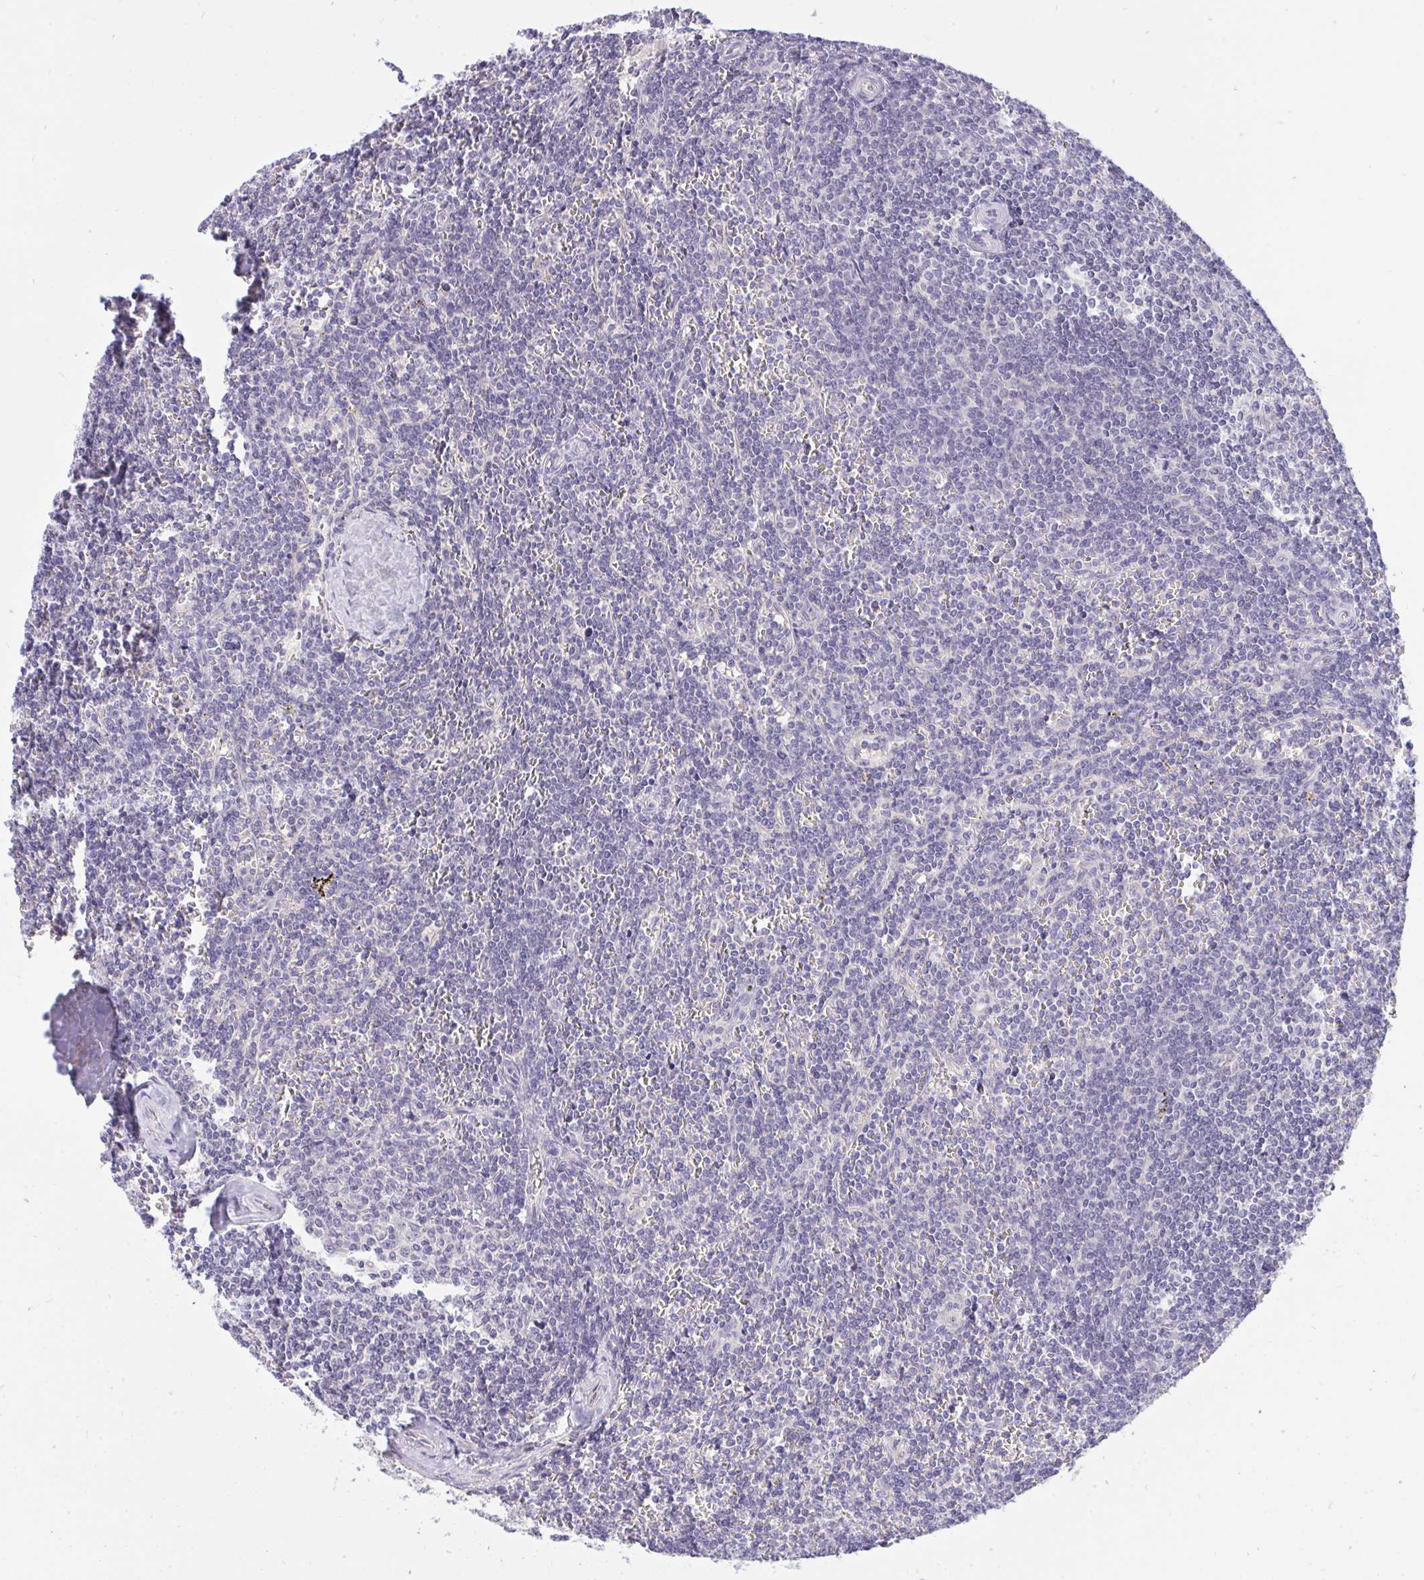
{"staining": {"intensity": "negative", "quantity": "none", "location": "none"}, "tissue": "lymphoma", "cell_type": "Tumor cells", "image_type": "cancer", "snomed": [{"axis": "morphology", "description": "Malignant lymphoma, non-Hodgkin's type, Low grade"}, {"axis": "topography", "description": "Spleen"}], "caption": "IHC image of lymphoma stained for a protein (brown), which shows no expression in tumor cells.", "gene": "C19orf54", "patient": {"sex": "male", "age": 78}}